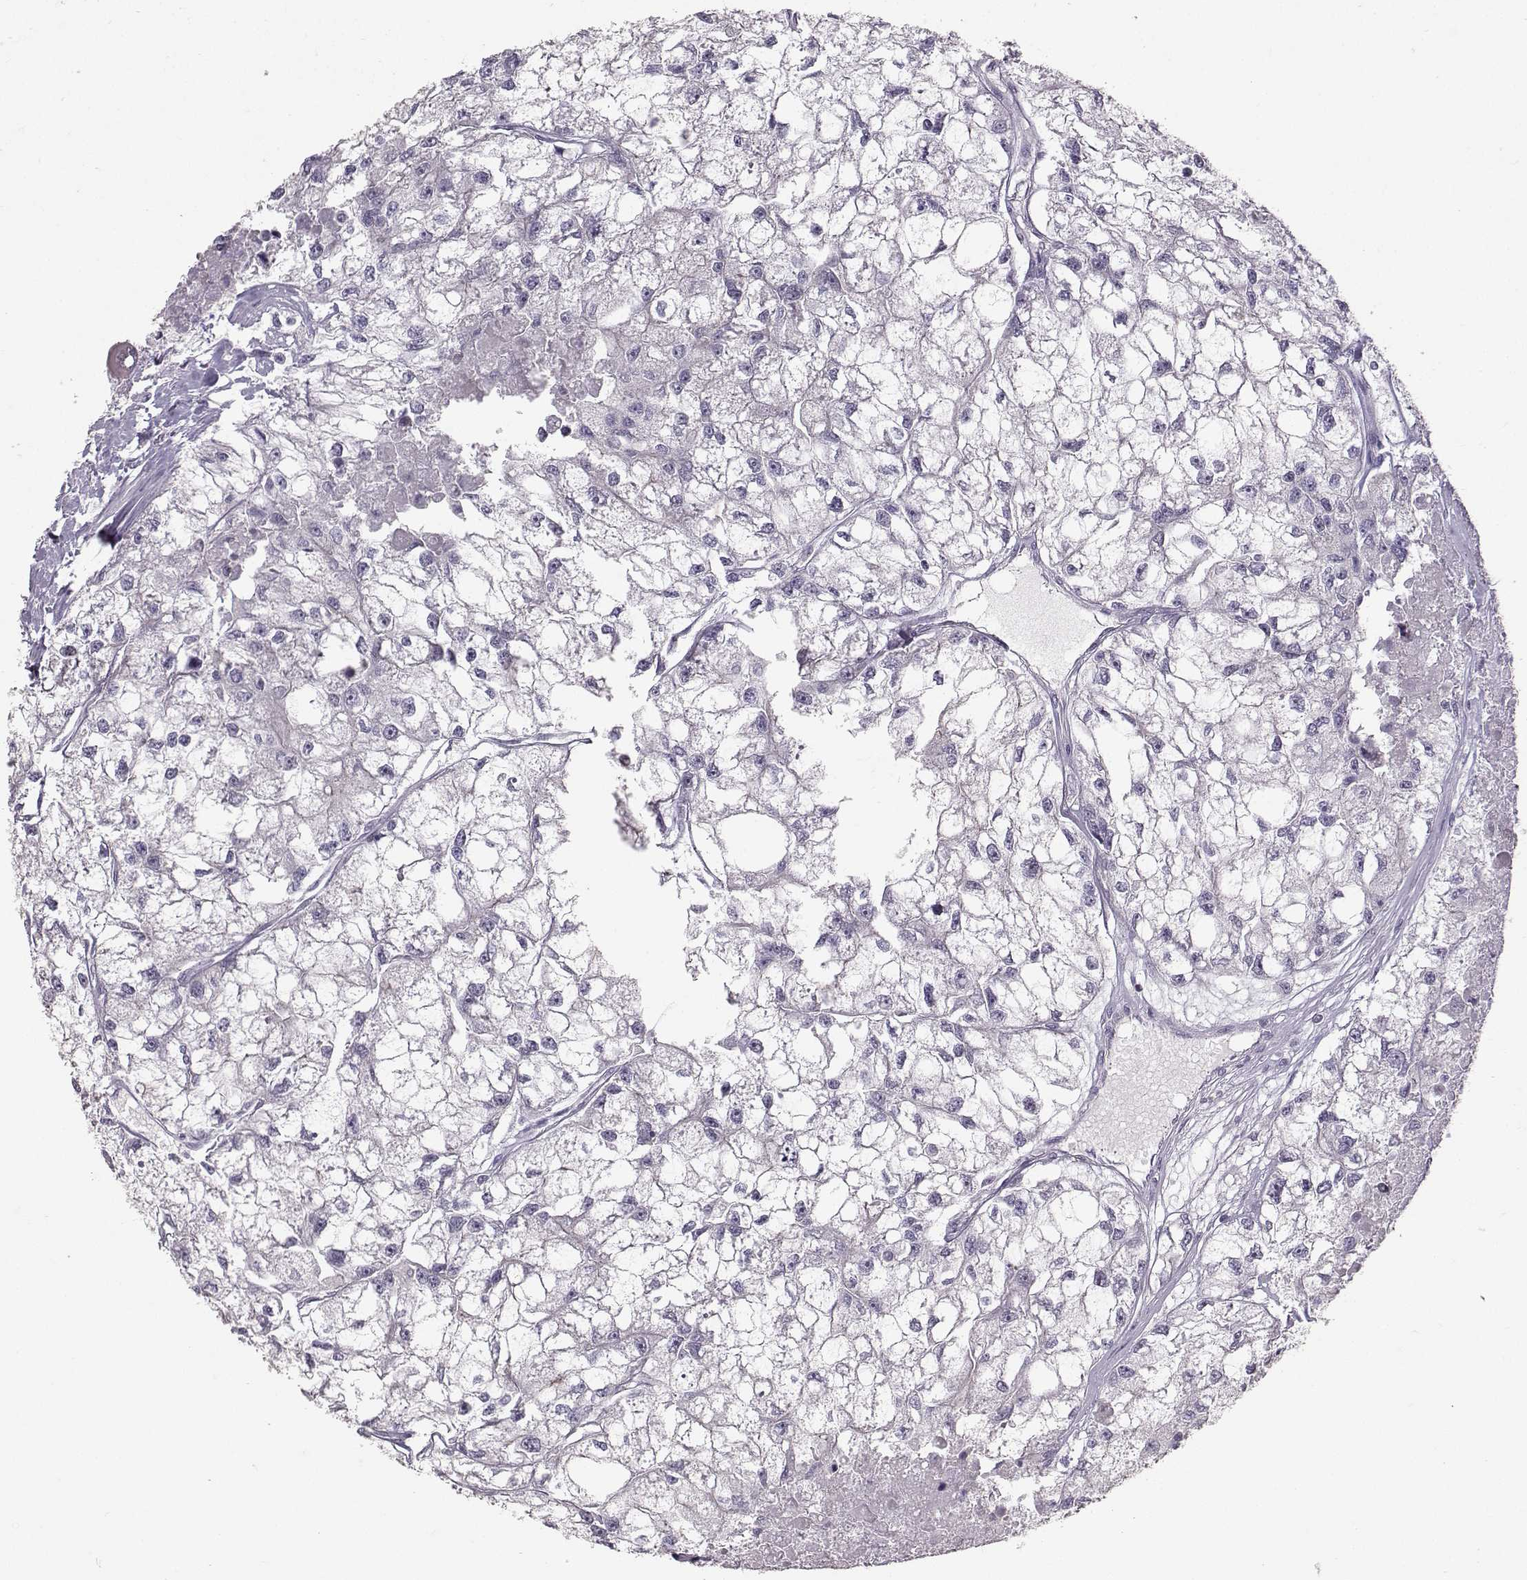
{"staining": {"intensity": "negative", "quantity": "none", "location": "none"}, "tissue": "renal cancer", "cell_type": "Tumor cells", "image_type": "cancer", "snomed": [{"axis": "morphology", "description": "Adenocarcinoma, NOS"}, {"axis": "topography", "description": "Kidney"}], "caption": "Human renal adenocarcinoma stained for a protein using immunohistochemistry (IHC) exhibits no positivity in tumor cells.", "gene": "PKP2", "patient": {"sex": "male", "age": 56}}